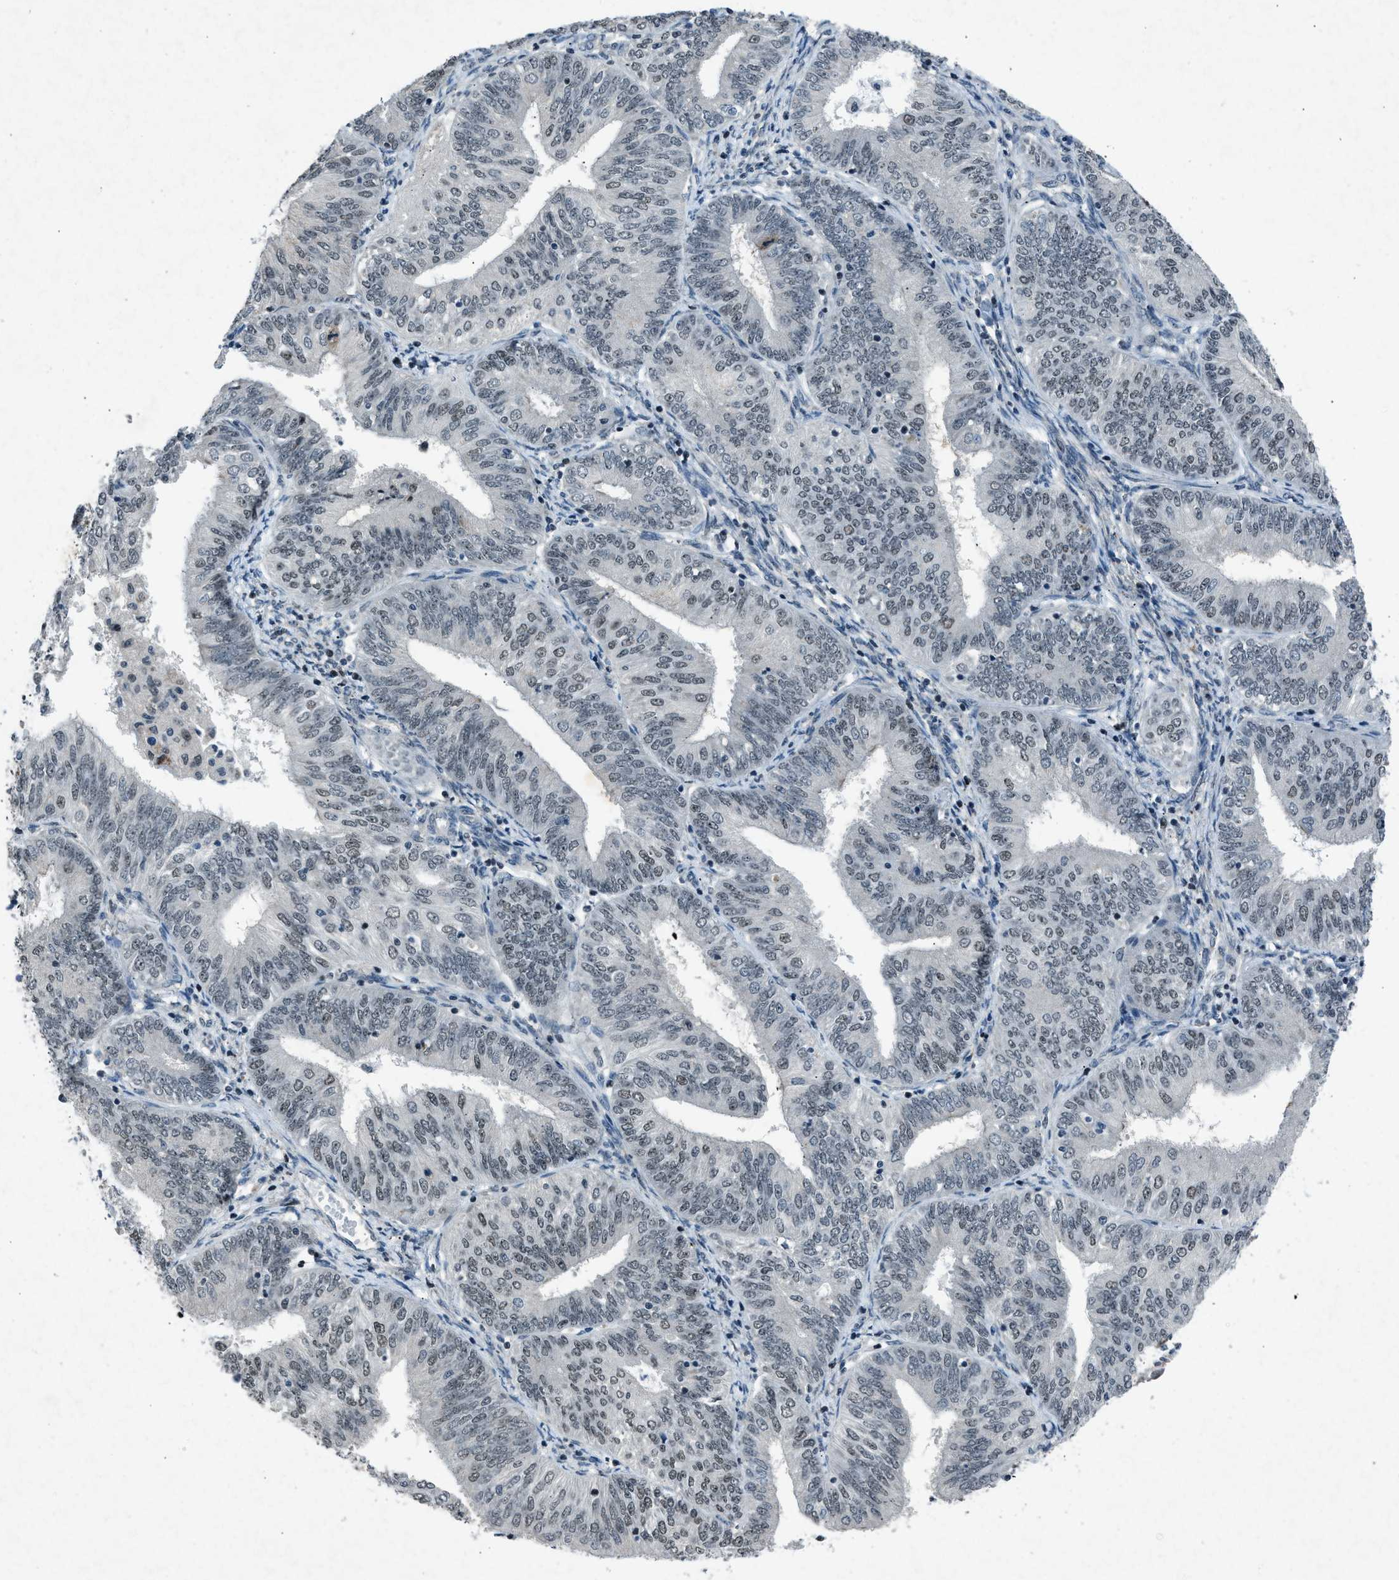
{"staining": {"intensity": "moderate", "quantity": "25%-75%", "location": "nuclear"}, "tissue": "endometrial cancer", "cell_type": "Tumor cells", "image_type": "cancer", "snomed": [{"axis": "morphology", "description": "Adenocarcinoma, NOS"}, {"axis": "topography", "description": "Endometrium"}], "caption": "Endometrial cancer (adenocarcinoma) stained for a protein (brown) shows moderate nuclear positive staining in about 25%-75% of tumor cells.", "gene": "ADCY1", "patient": {"sex": "female", "age": 58}}